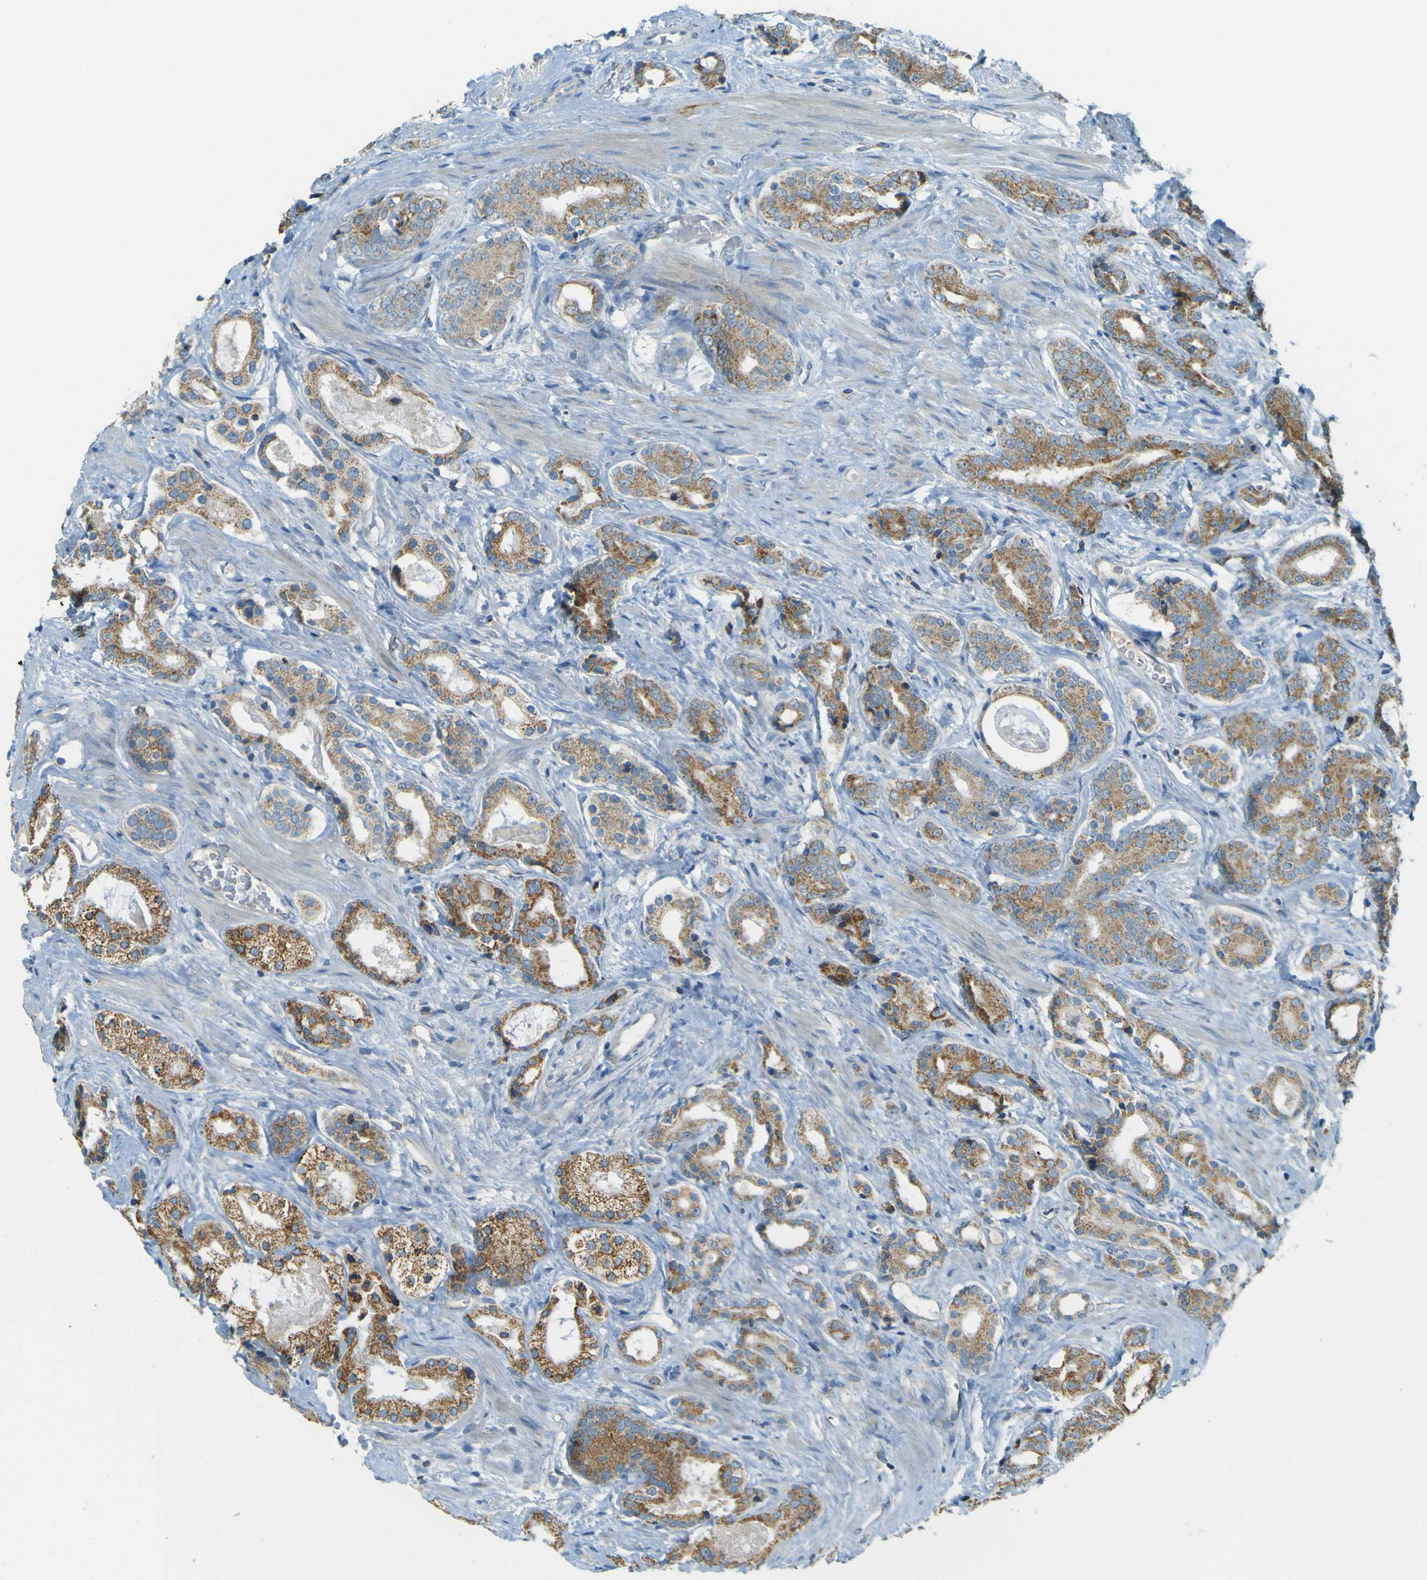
{"staining": {"intensity": "moderate", "quantity": ">75%", "location": "cytoplasmic/membranous"}, "tissue": "prostate cancer", "cell_type": "Tumor cells", "image_type": "cancer", "snomed": [{"axis": "morphology", "description": "Adenocarcinoma, Medium grade"}, {"axis": "topography", "description": "Prostate"}], "caption": "Prostate cancer stained with DAB (3,3'-diaminobenzidine) IHC exhibits medium levels of moderate cytoplasmic/membranous positivity in approximately >75% of tumor cells.", "gene": "FKTN", "patient": {"sex": "male", "age": 70}}